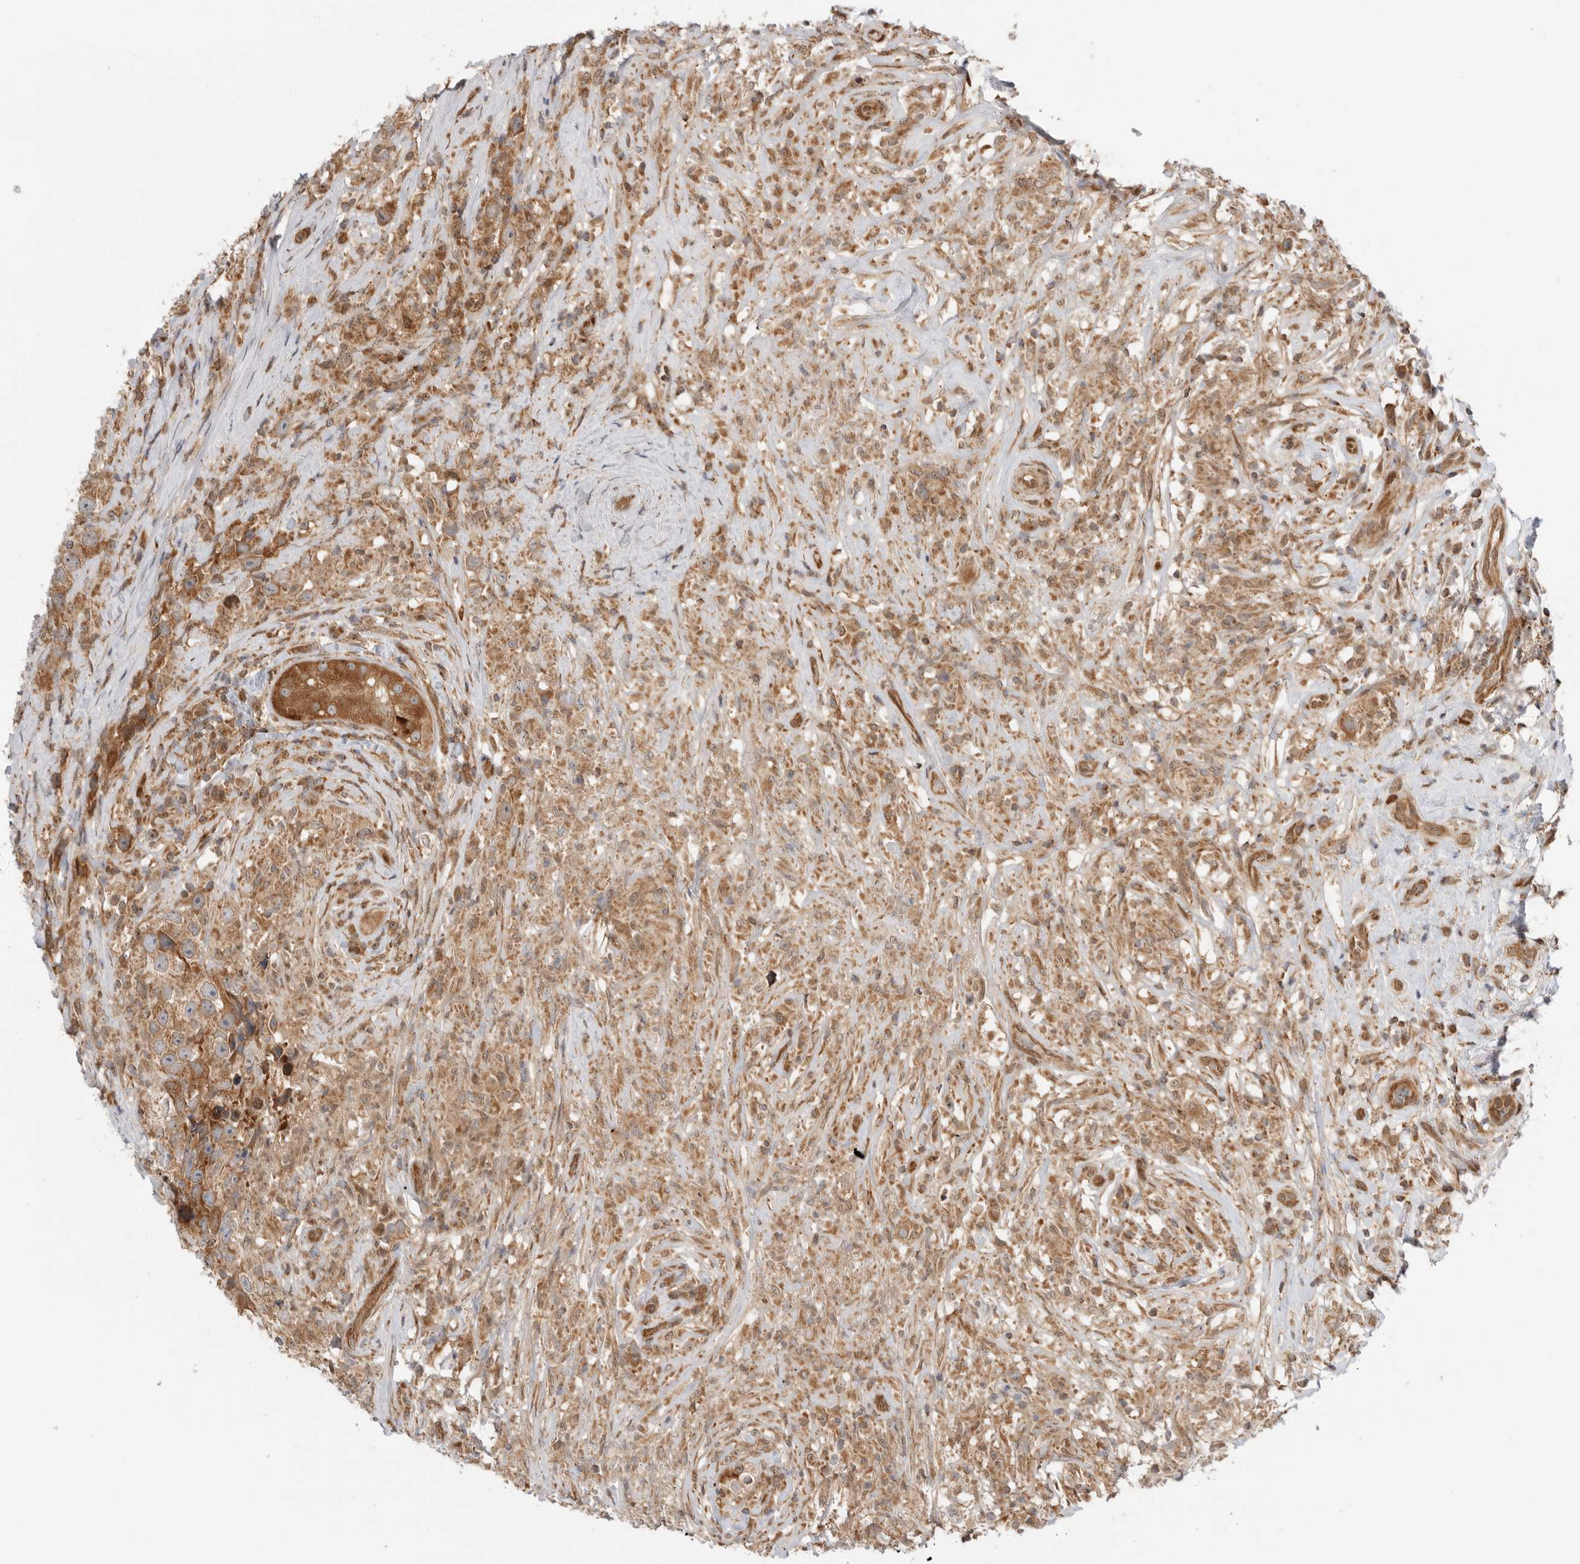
{"staining": {"intensity": "moderate", "quantity": ">75%", "location": "cytoplasmic/membranous"}, "tissue": "testis cancer", "cell_type": "Tumor cells", "image_type": "cancer", "snomed": [{"axis": "morphology", "description": "Seminoma, NOS"}, {"axis": "topography", "description": "Testis"}], "caption": "DAB (3,3'-diaminobenzidine) immunohistochemical staining of human testis cancer (seminoma) demonstrates moderate cytoplasmic/membranous protein expression in about >75% of tumor cells.", "gene": "DCAF8", "patient": {"sex": "male", "age": 49}}